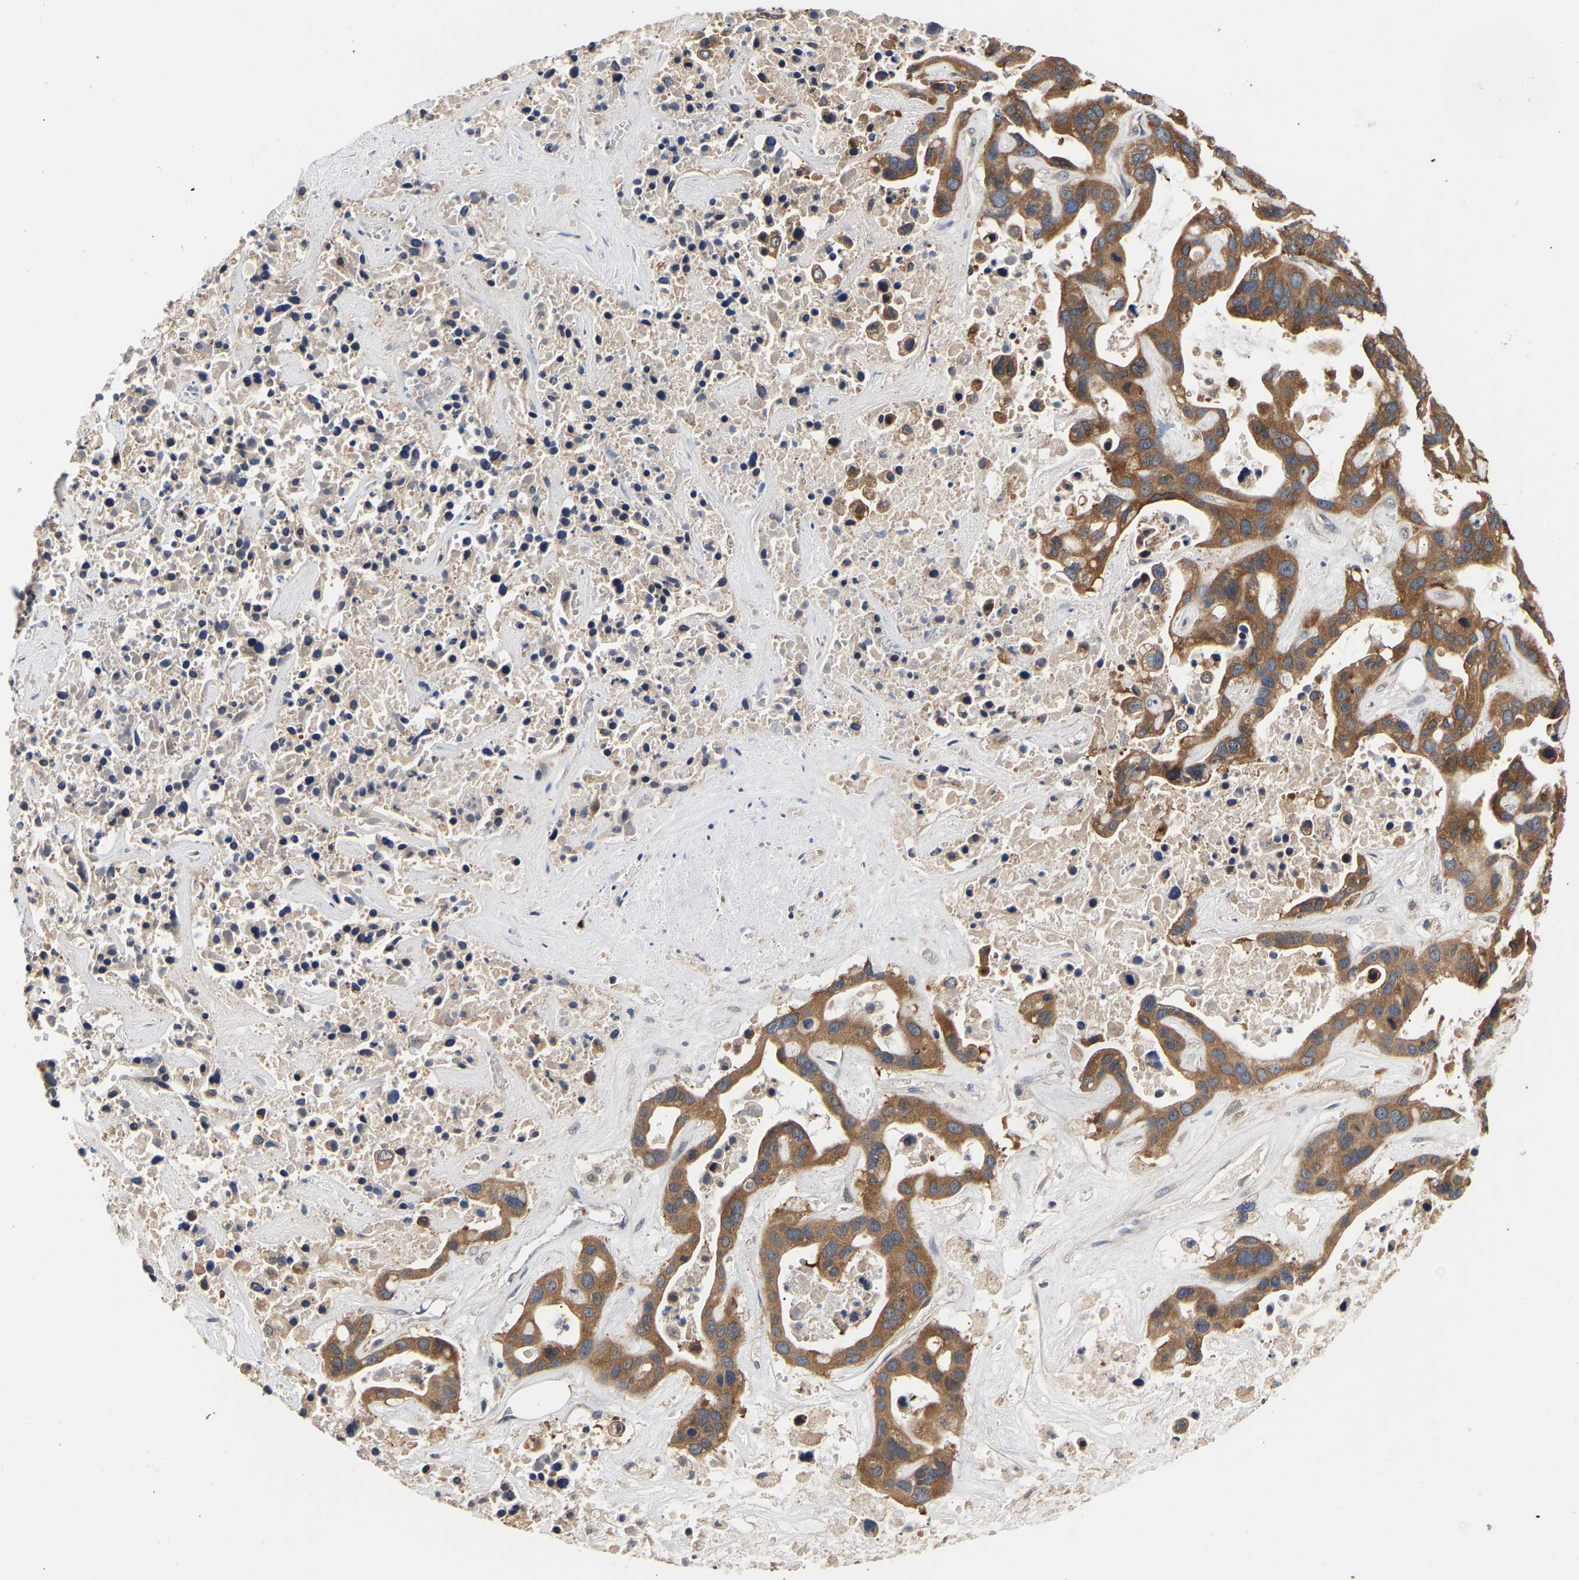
{"staining": {"intensity": "moderate", "quantity": ">75%", "location": "cytoplasmic/membranous"}, "tissue": "liver cancer", "cell_type": "Tumor cells", "image_type": "cancer", "snomed": [{"axis": "morphology", "description": "Cholangiocarcinoma"}, {"axis": "topography", "description": "Liver"}], "caption": "Liver cancer tissue shows moderate cytoplasmic/membranous positivity in approximately >75% of tumor cells, visualized by immunohistochemistry.", "gene": "LRBA", "patient": {"sex": "female", "age": 65}}